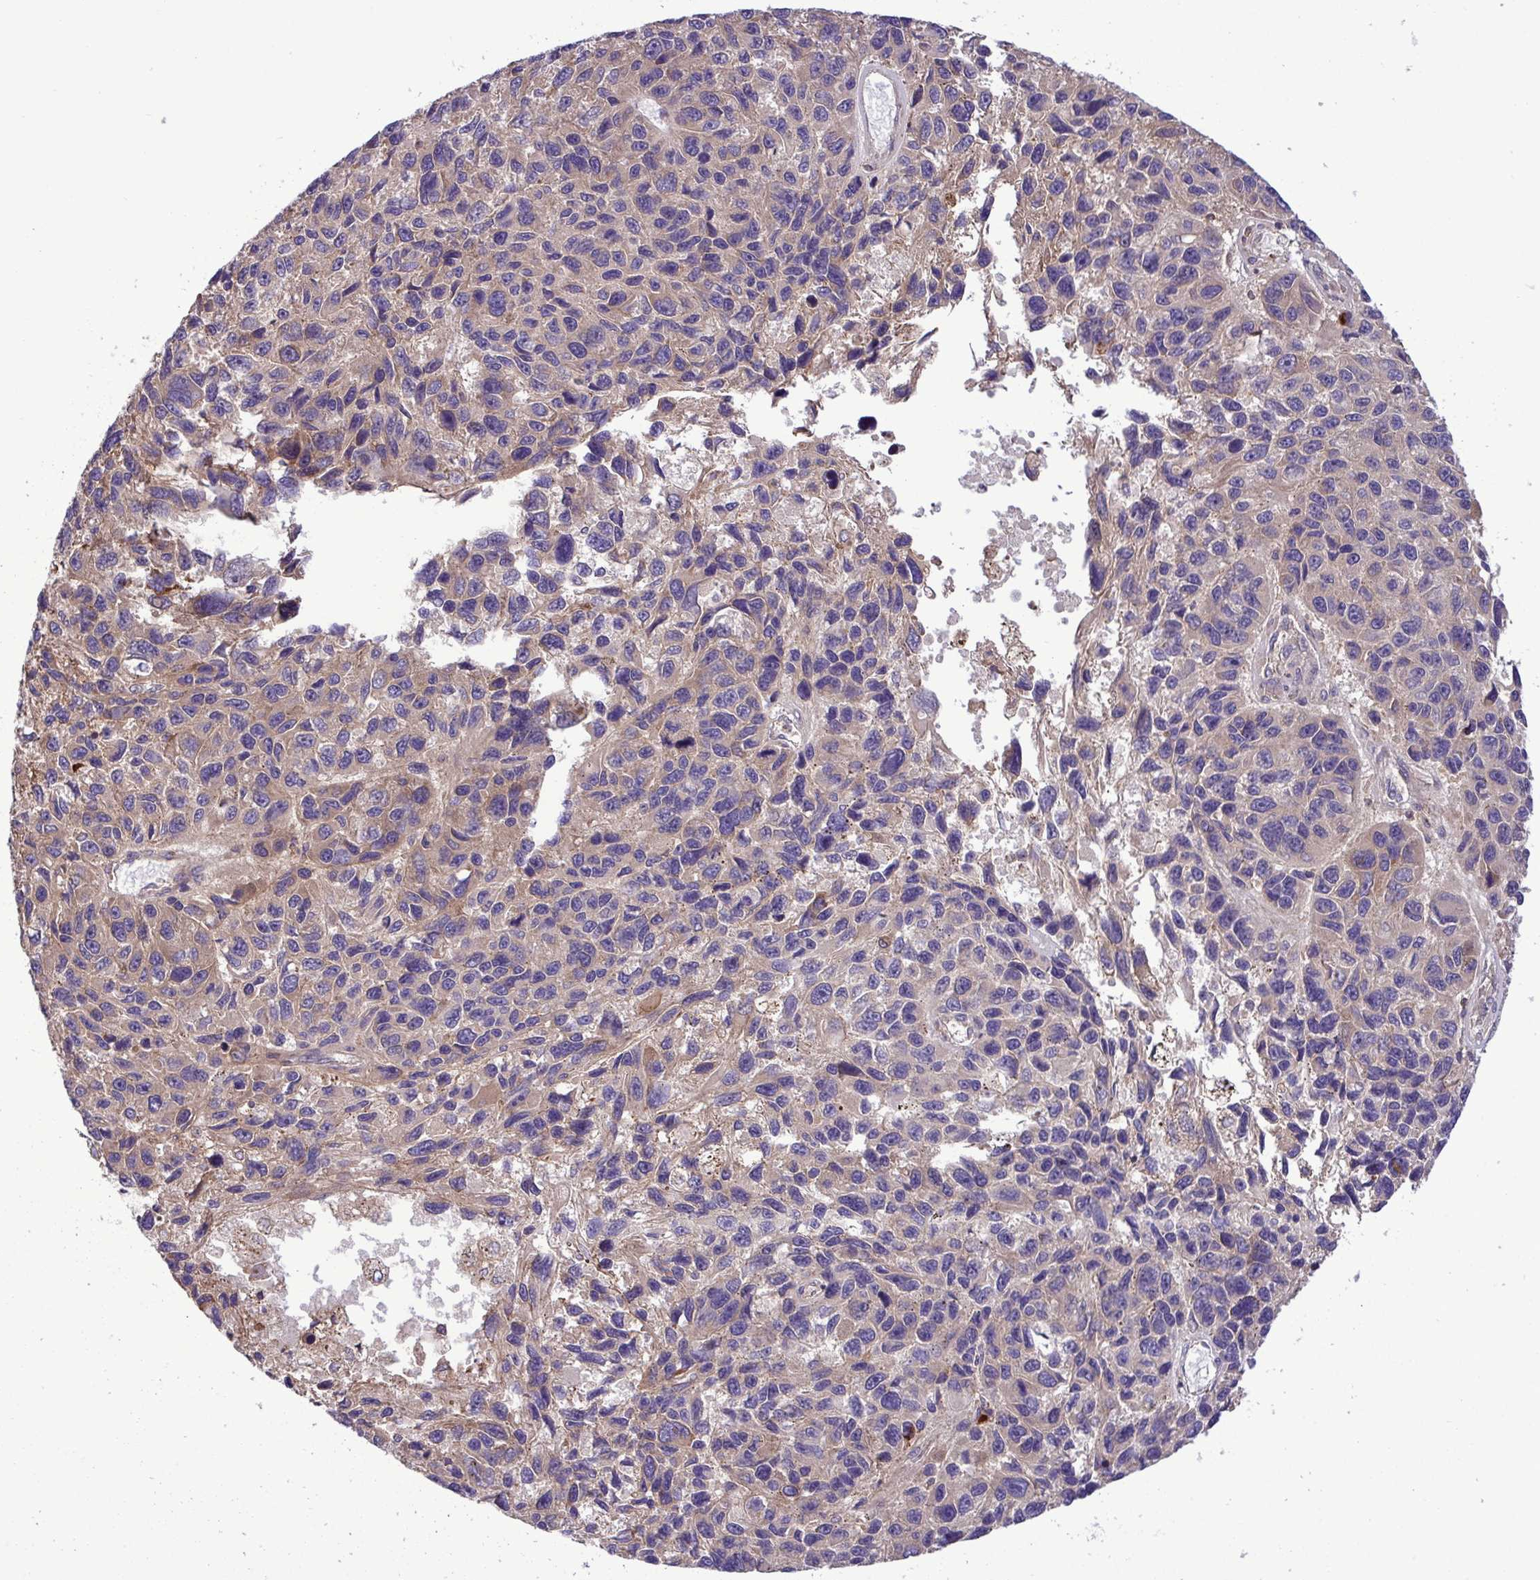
{"staining": {"intensity": "weak", "quantity": "<25%", "location": "cytoplasmic/membranous"}, "tissue": "melanoma", "cell_type": "Tumor cells", "image_type": "cancer", "snomed": [{"axis": "morphology", "description": "Malignant melanoma, NOS"}, {"axis": "topography", "description": "Skin"}], "caption": "This histopathology image is of malignant melanoma stained with immunohistochemistry to label a protein in brown with the nuclei are counter-stained blue. There is no staining in tumor cells.", "gene": "GRB14", "patient": {"sex": "male", "age": 53}}